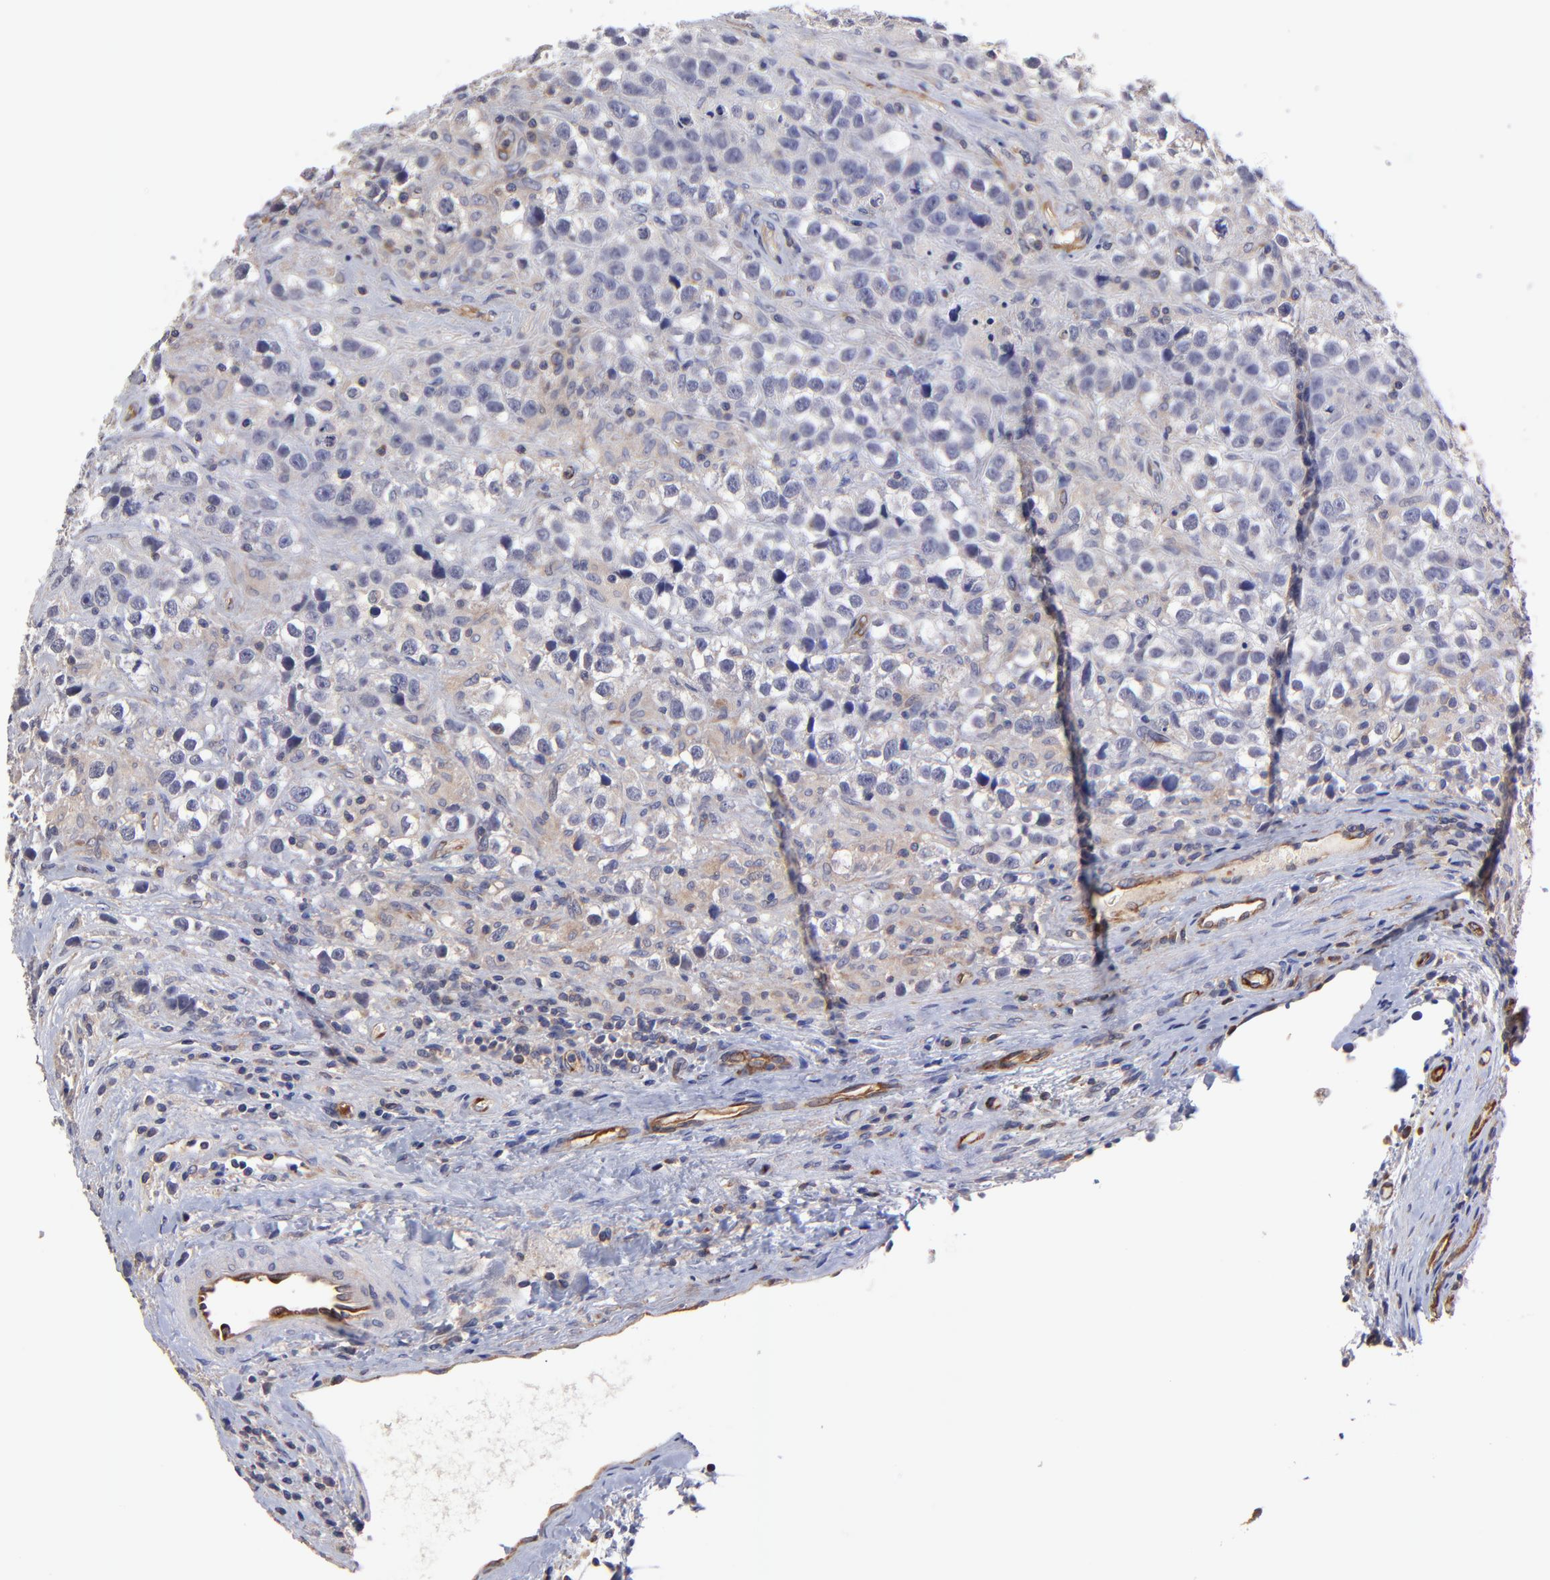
{"staining": {"intensity": "negative", "quantity": "none", "location": "none"}, "tissue": "testis cancer", "cell_type": "Tumor cells", "image_type": "cancer", "snomed": [{"axis": "morphology", "description": "Seminoma, NOS"}, {"axis": "topography", "description": "Testis"}], "caption": "The IHC micrograph has no significant staining in tumor cells of testis cancer tissue.", "gene": "ASB7", "patient": {"sex": "male", "age": 43}}